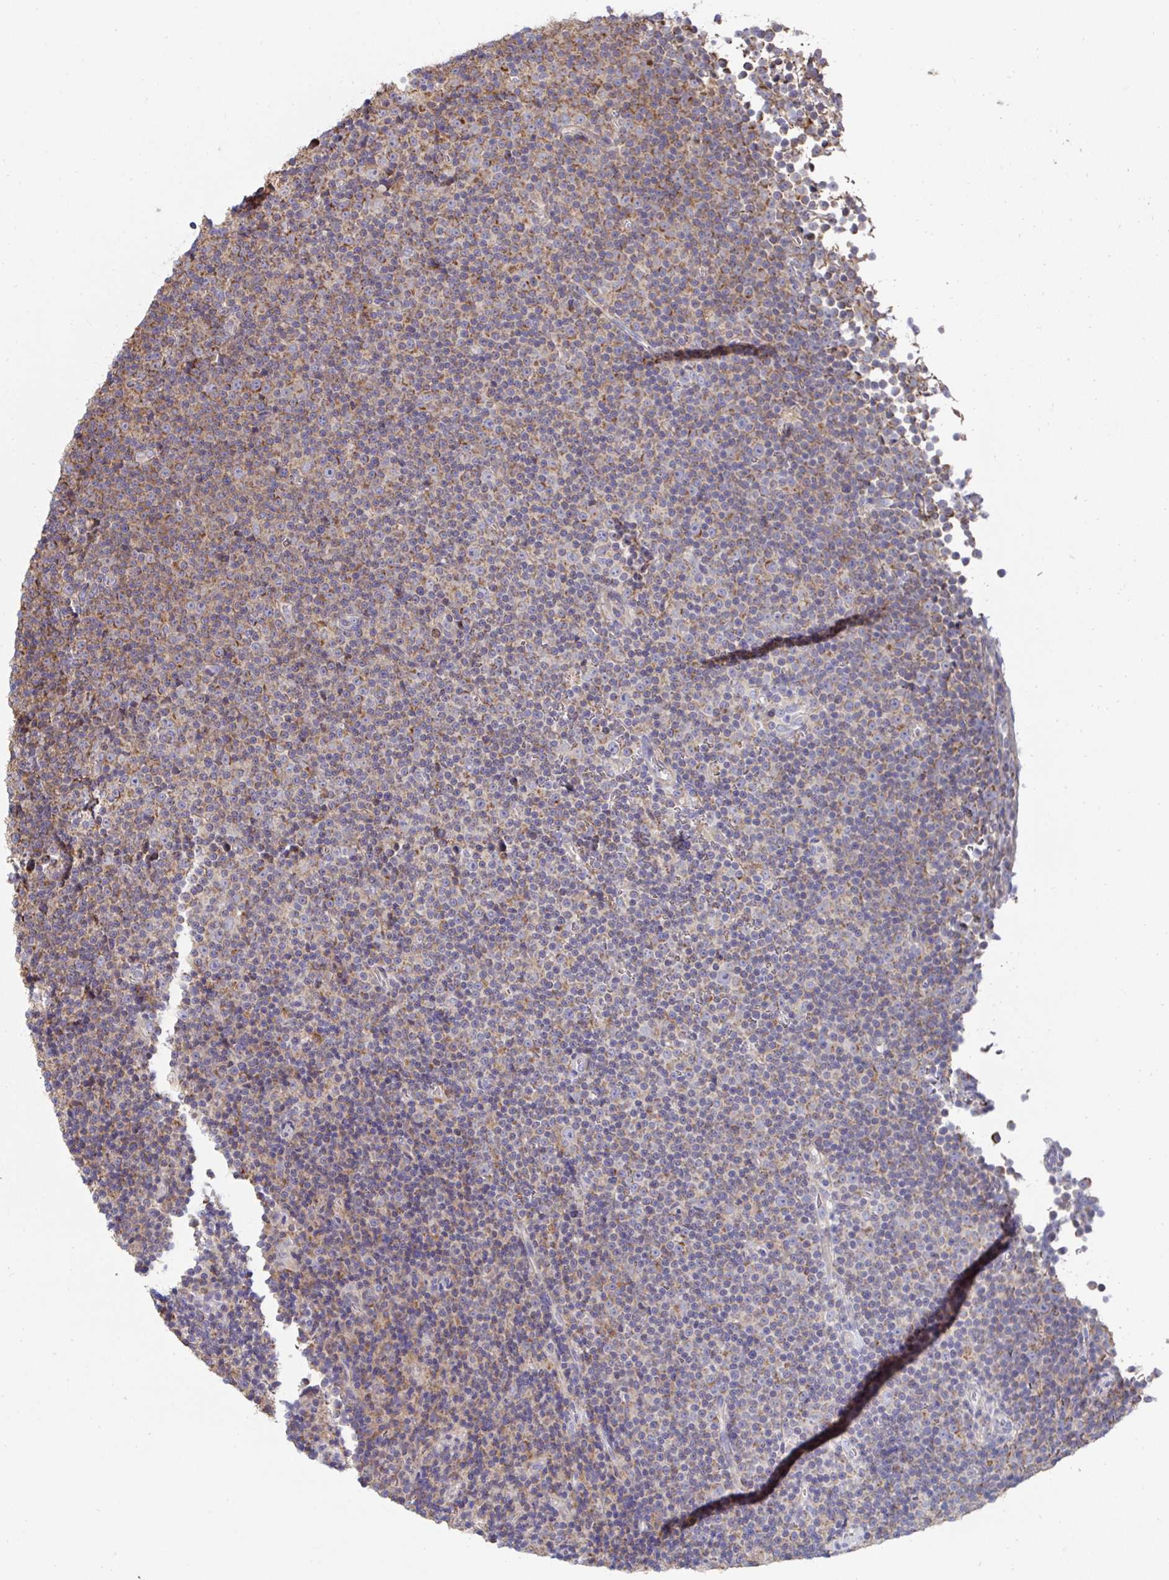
{"staining": {"intensity": "moderate", "quantity": "<25%", "location": "cytoplasmic/membranous"}, "tissue": "lymphoma", "cell_type": "Tumor cells", "image_type": "cancer", "snomed": [{"axis": "morphology", "description": "Malignant lymphoma, non-Hodgkin's type, Low grade"}, {"axis": "topography", "description": "Lymph node"}], "caption": "The histopathology image reveals staining of low-grade malignant lymphoma, non-Hodgkin's type, revealing moderate cytoplasmic/membranous protein expression (brown color) within tumor cells.", "gene": "DZANK1", "patient": {"sex": "female", "age": 67}}